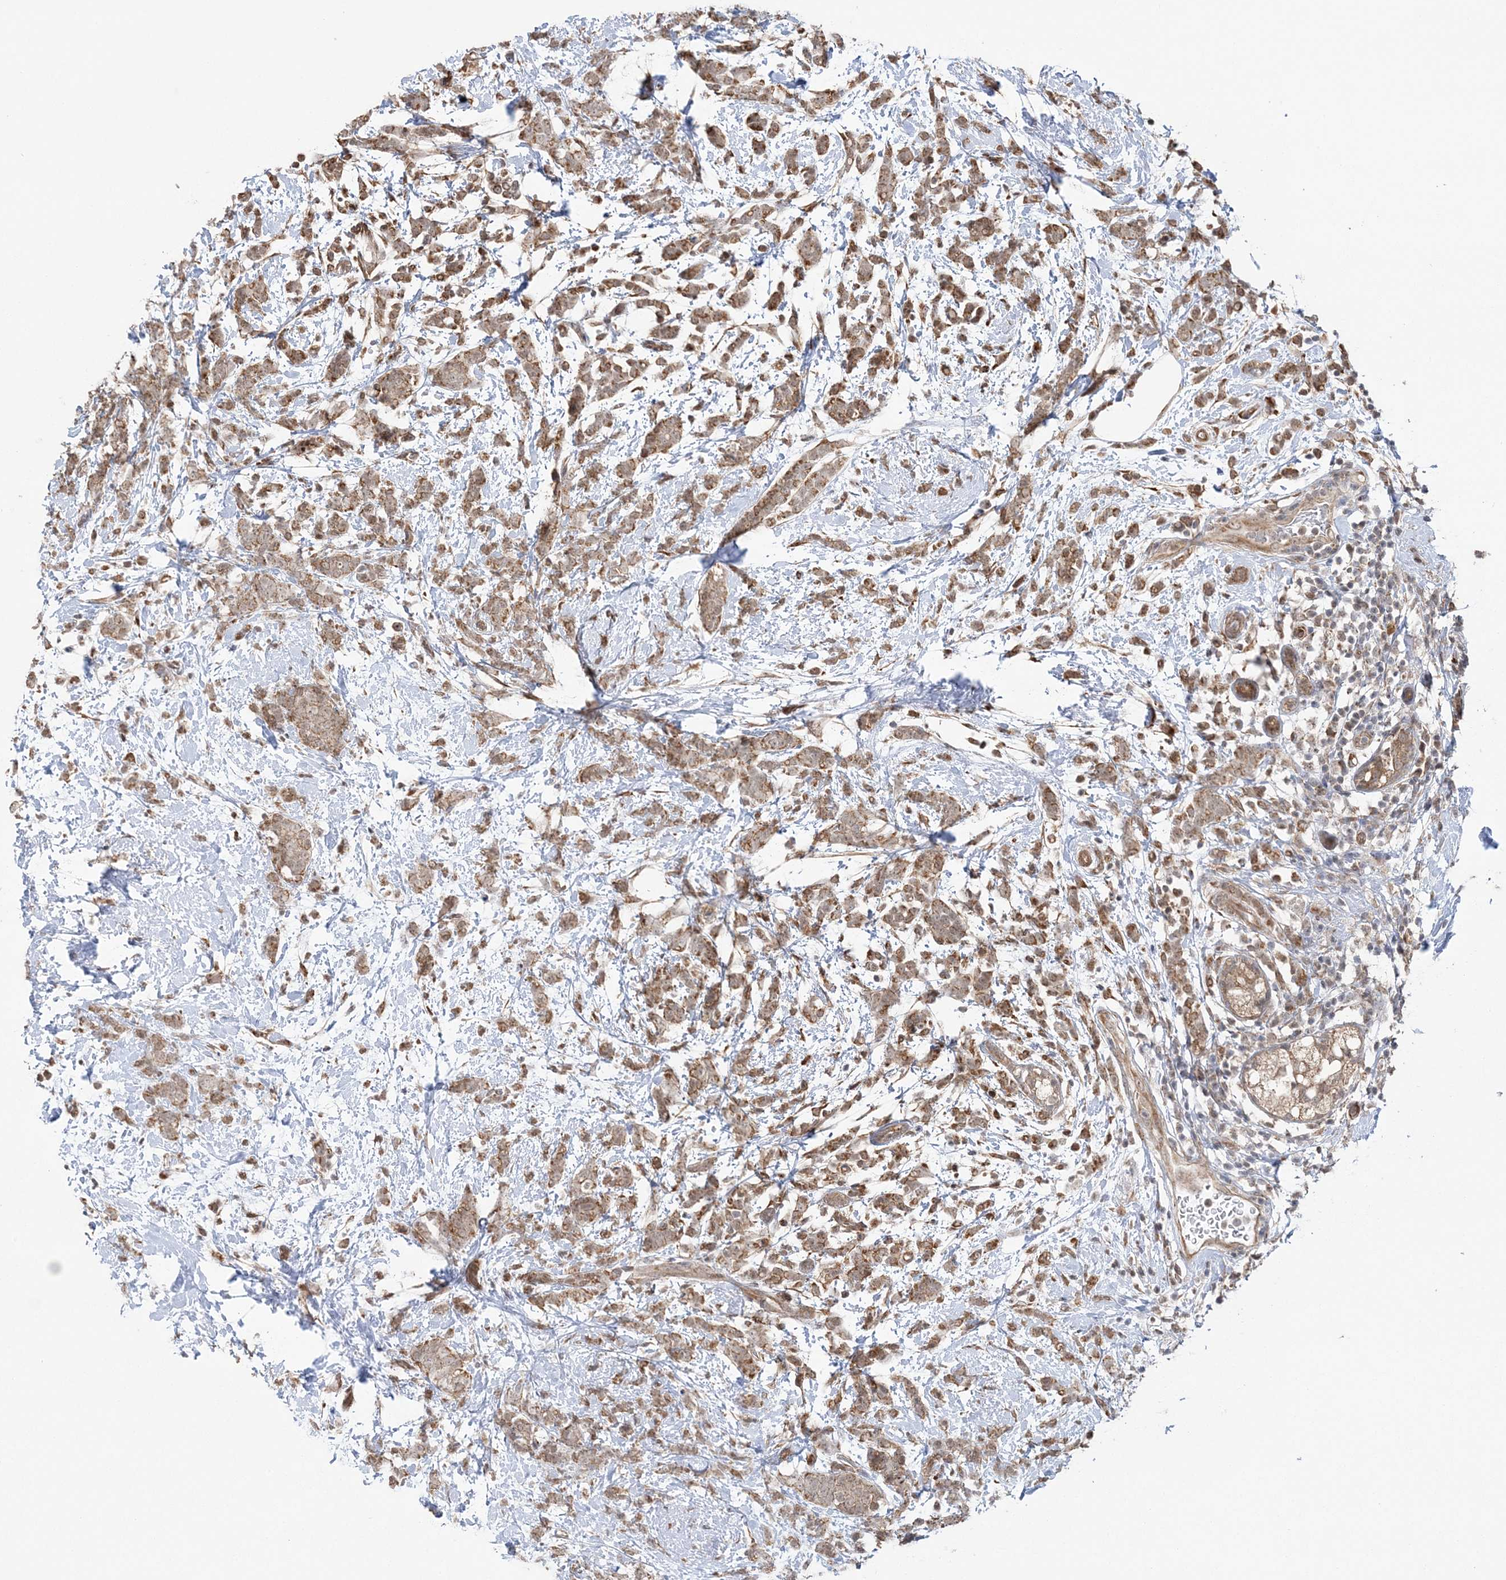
{"staining": {"intensity": "moderate", "quantity": ">75%", "location": "cytoplasmic/membranous"}, "tissue": "breast cancer", "cell_type": "Tumor cells", "image_type": "cancer", "snomed": [{"axis": "morphology", "description": "Lobular carcinoma"}, {"axis": "topography", "description": "Breast"}], "caption": "Human lobular carcinoma (breast) stained with a brown dye demonstrates moderate cytoplasmic/membranous positive positivity in approximately >75% of tumor cells.", "gene": "MRPL47", "patient": {"sex": "female", "age": 58}}